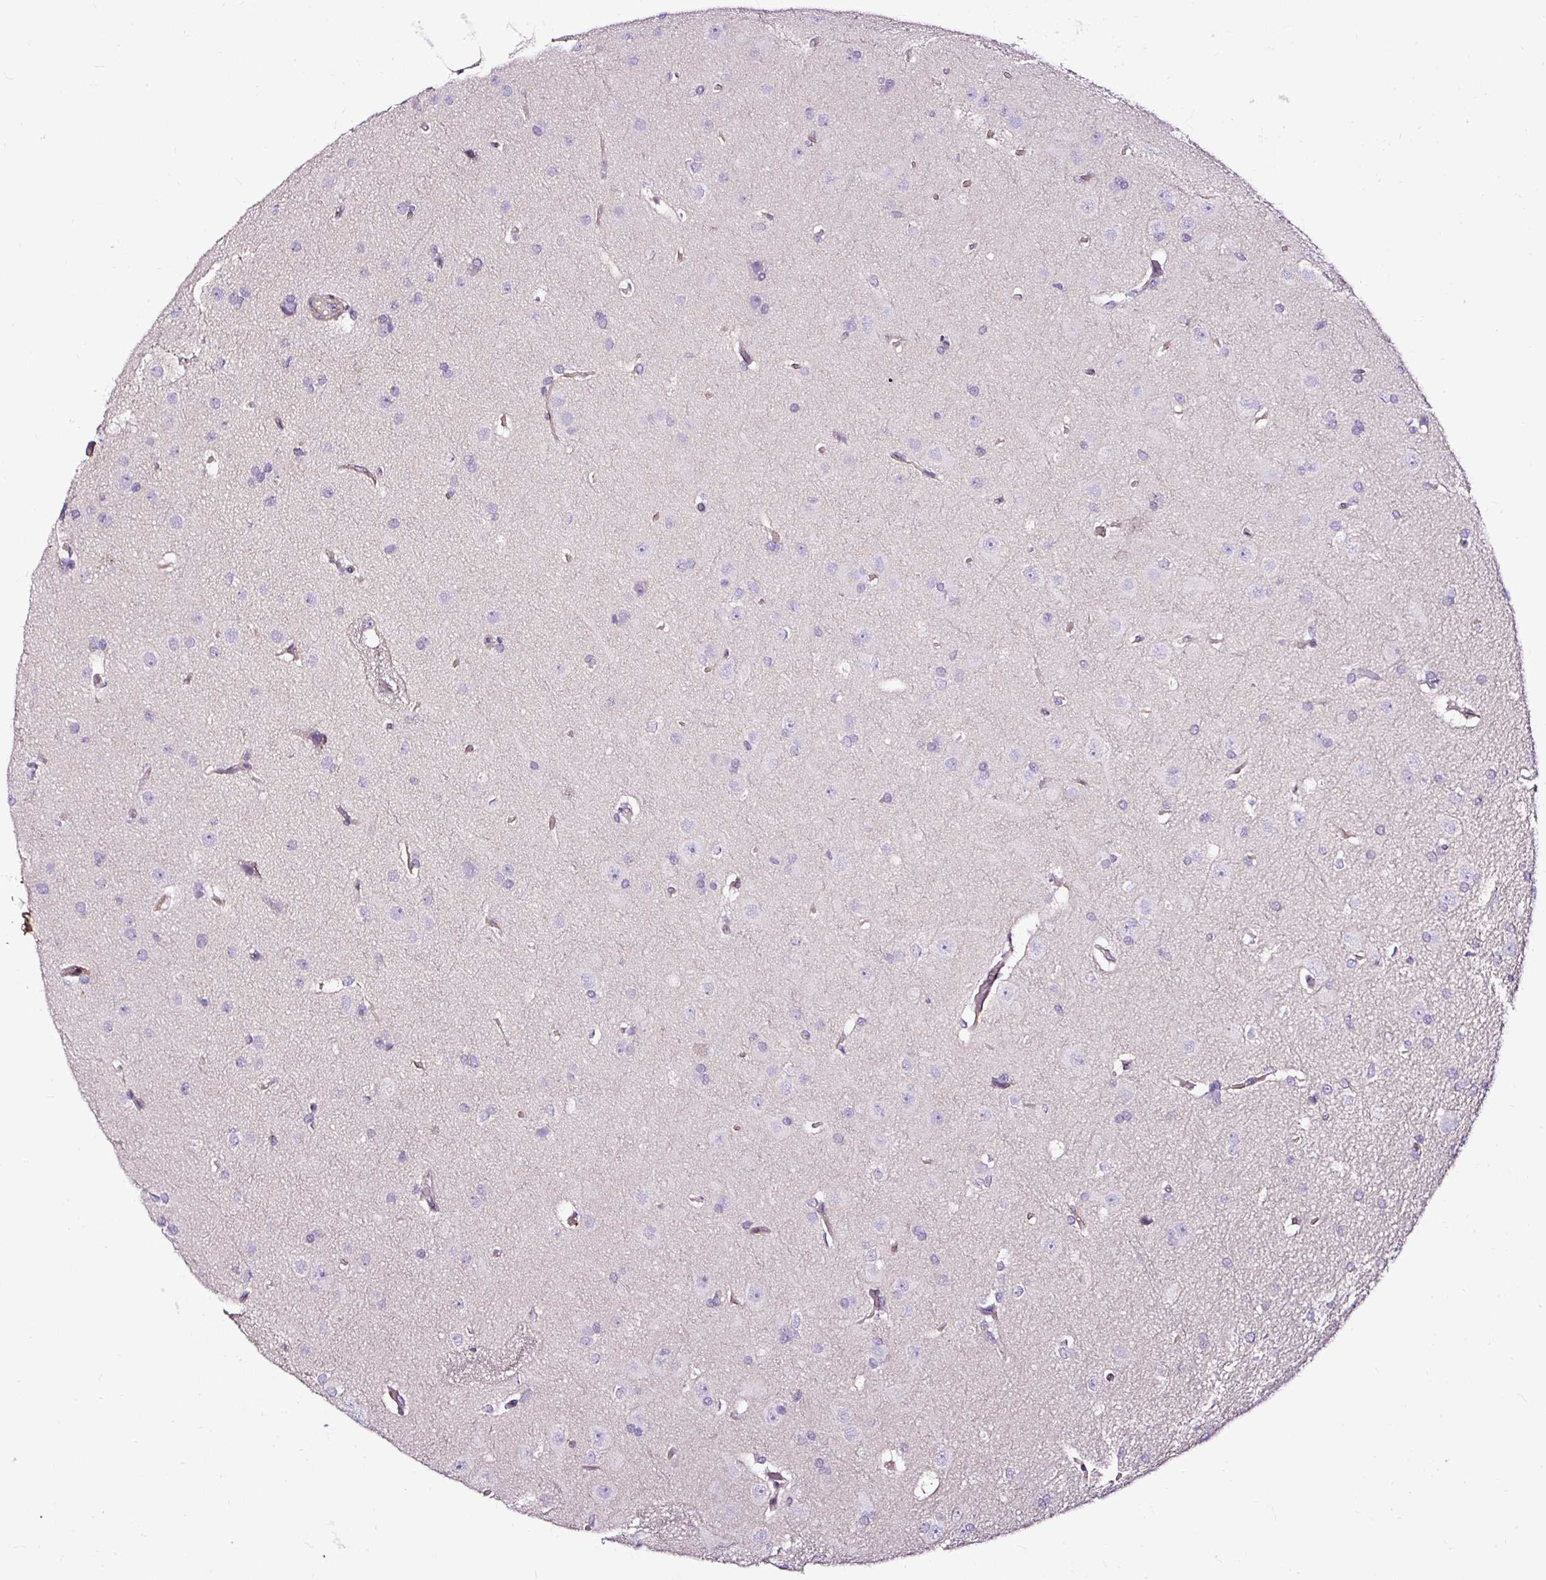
{"staining": {"intensity": "negative", "quantity": "none", "location": "none"}, "tissue": "glioma", "cell_type": "Tumor cells", "image_type": "cancer", "snomed": [{"axis": "morphology", "description": "Glioma, malignant, Low grade"}, {"axis": "topography", "description": "Brain"}], "caption": "Immunohistochemistry (IHC) image of neoplastic tissue: human malignant glioma (low-grade) stained with DAB (3,3'-diaminobenzidine) demonstrates no significant protein staining in tumor cells.", "gene": "SLC7A8", "patient": {"sex": "female", "age": 34}}